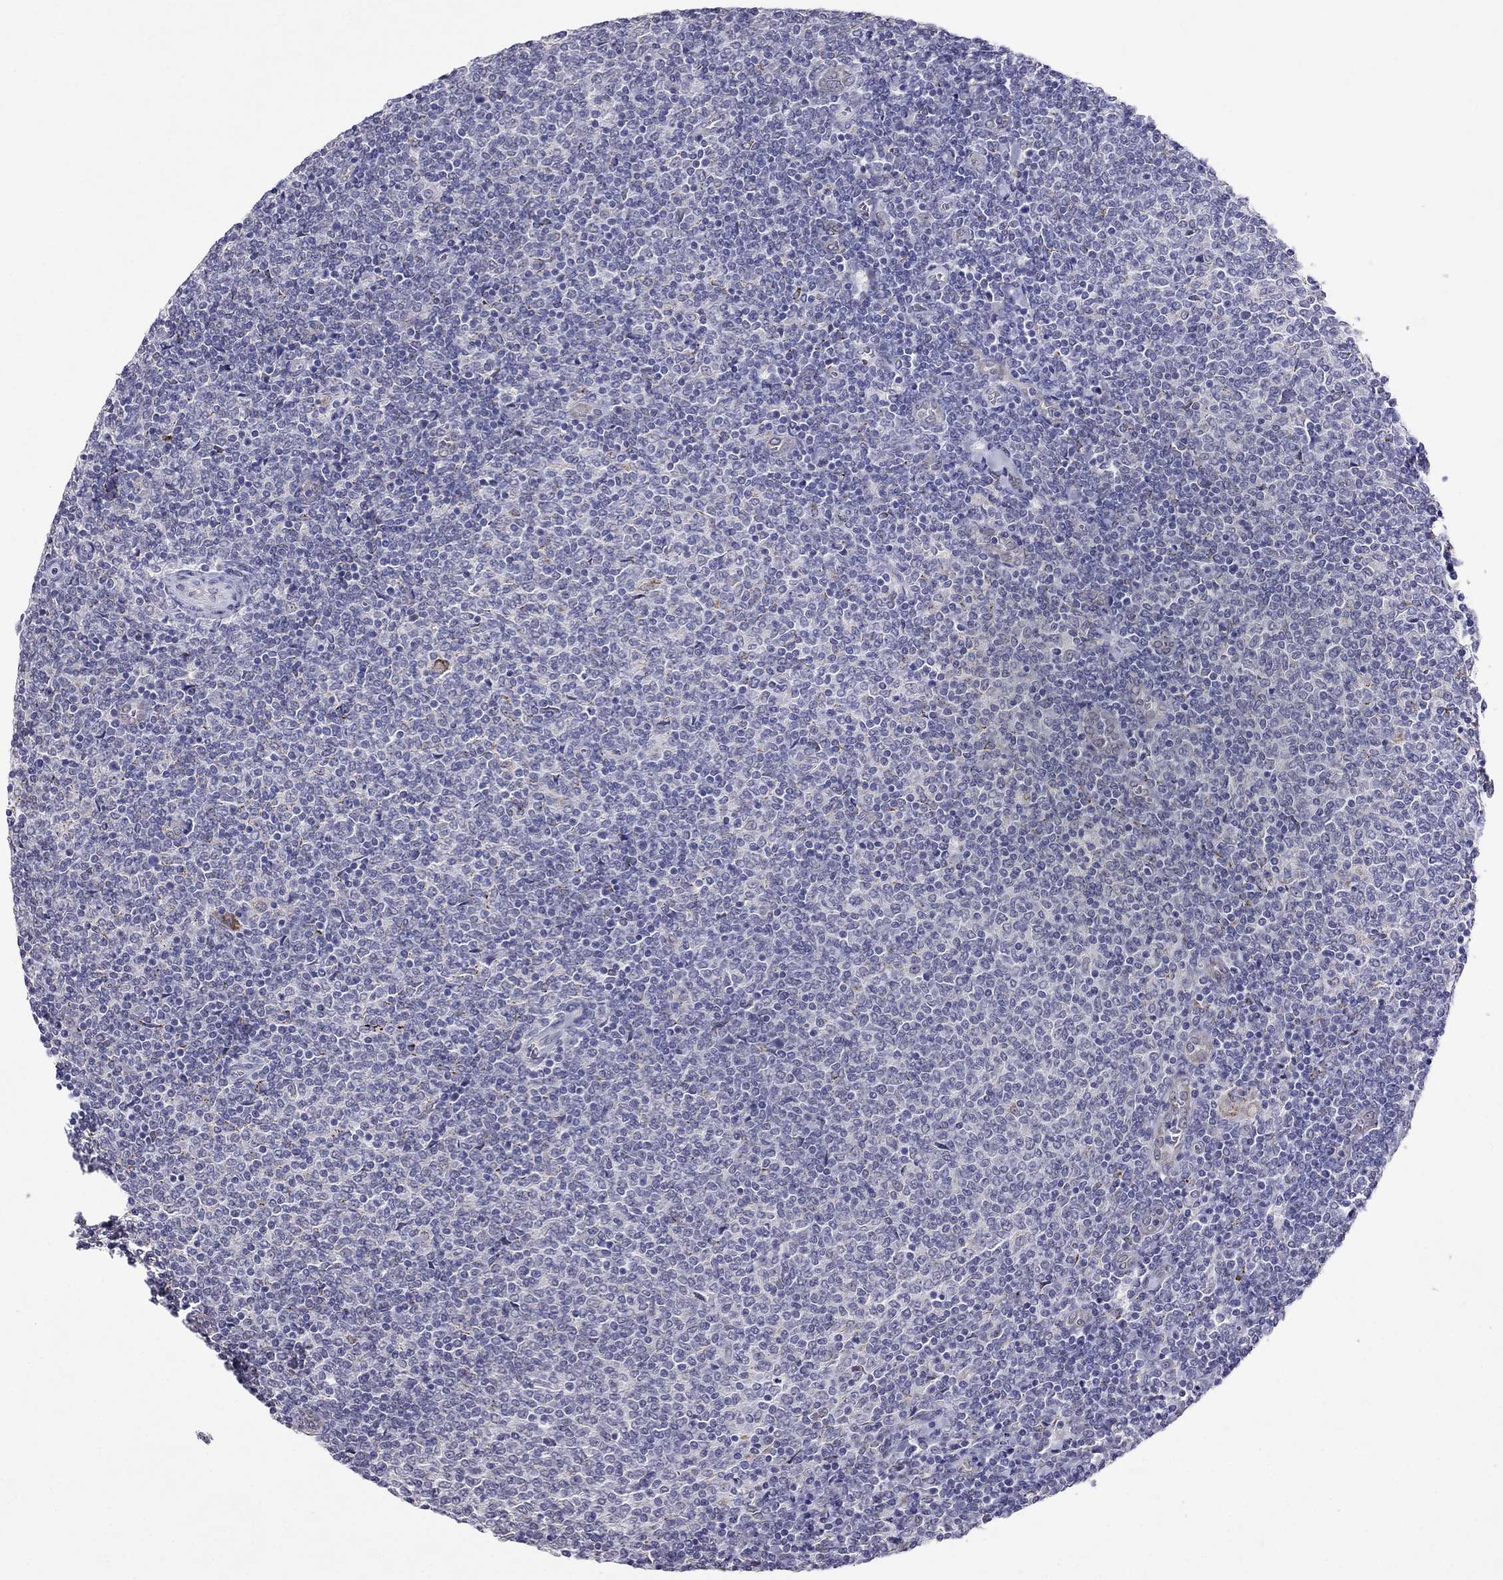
{"staining": {"intensity": "negative", "quantity": "none", "location": "none"}, "tissue": "lymphoma", "cell_type": "Tumor cells", "image_type": "cancer", "snomed": [{"axis": "morphology", "description": "Malignant lymphoma, non-Hodgkin's type, Low grade"}, {"axis": "topography", "description": "Lymph node"}], "caption": "Immunohistochemical staining of lymphoma exhibits no significant expression in tumor cells.", "gene": "MYO3B", "patient": {"sex": "male", "age": 52}}